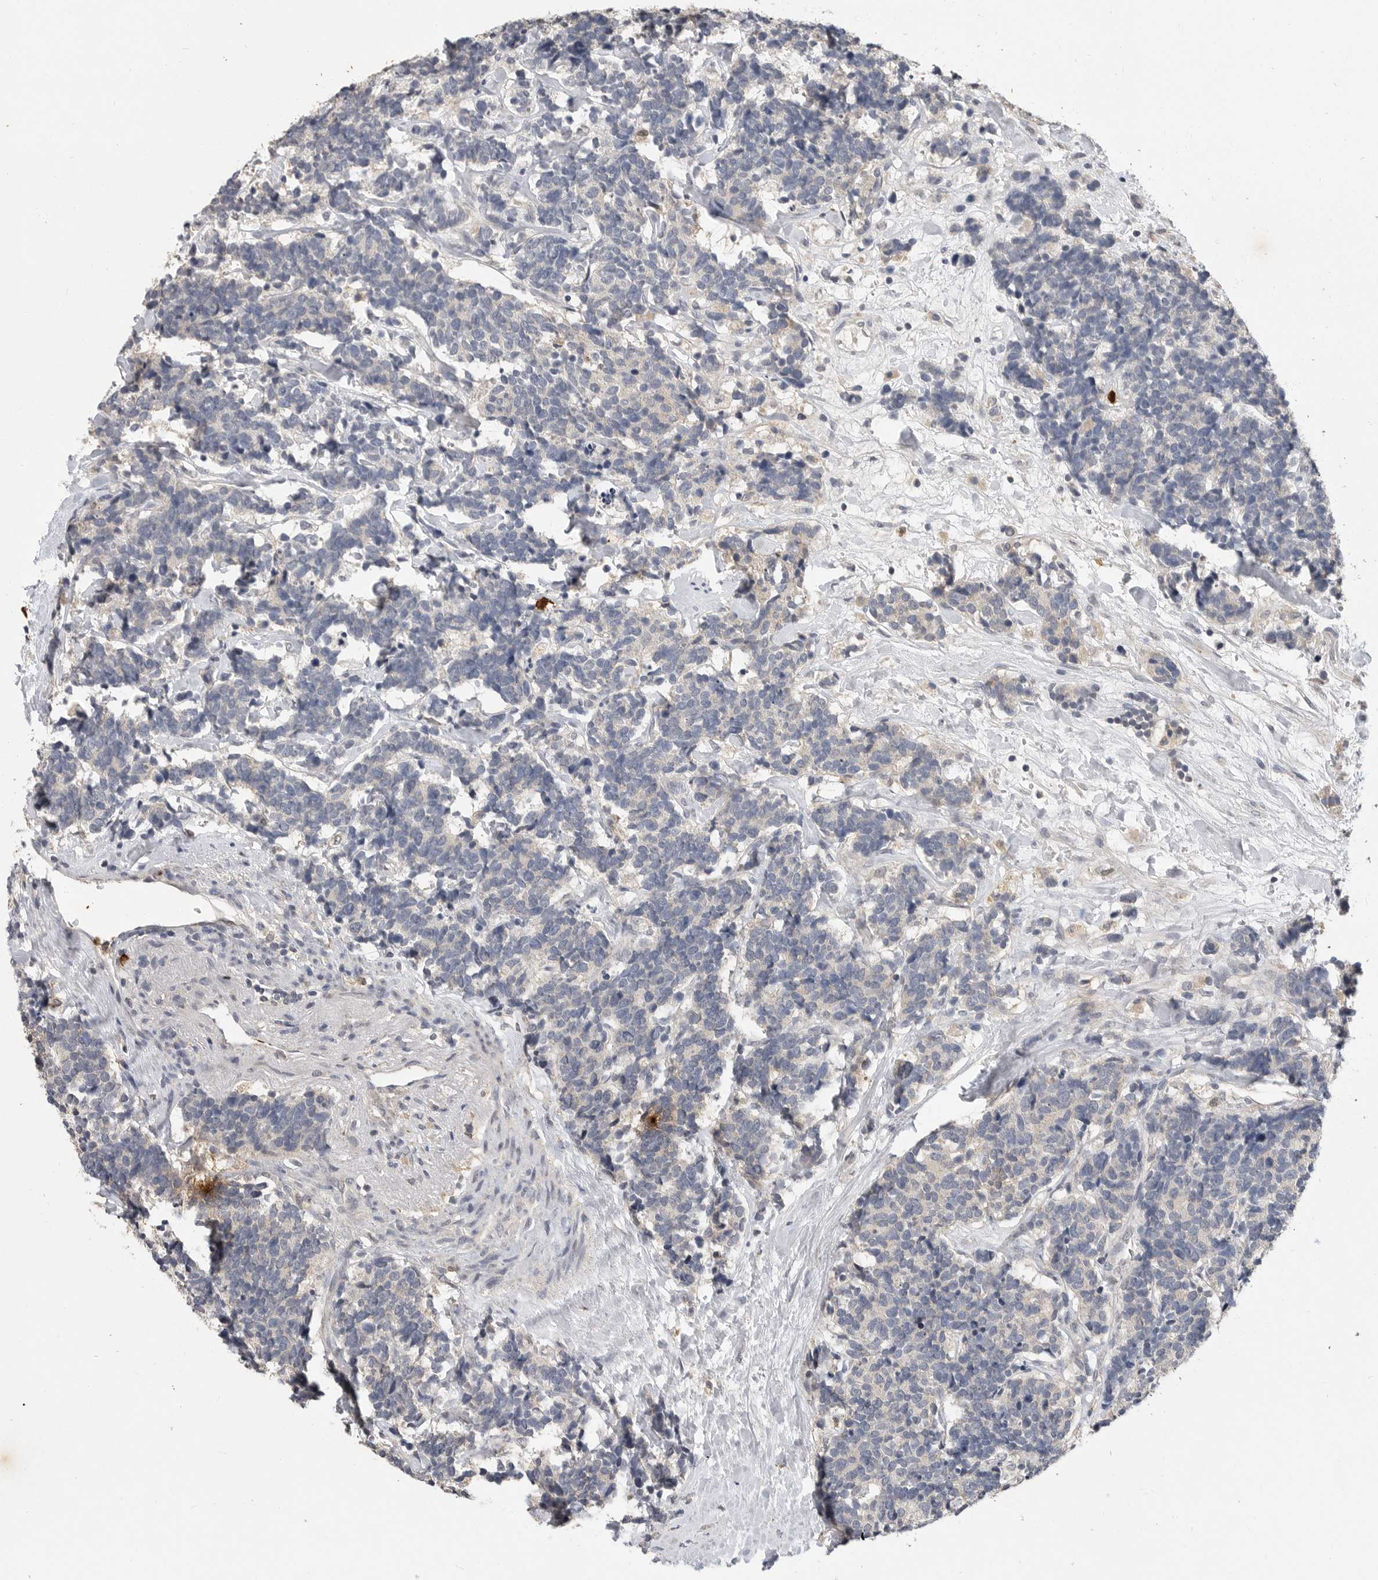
{"staining": {"intensity": "negative", "quantity": "none", "location": "none"}, "tissue": "carcinoid", "cell_type": "Tumor cells", "image_type": "cancer", "snomed": [{"axis": "morphology", "description": "Carcinoma, NOS"}, {"axis": "morphology", "description": "Carcinoid, malignant, NOS"}, {"axis": "topography", "description": "Urinary bladder"}], "caption": "There is no significant expression in tumor cells of carcinoid (malignant).", "gene": "LTBR", "patient": {"sex": "male", "age": 57}}